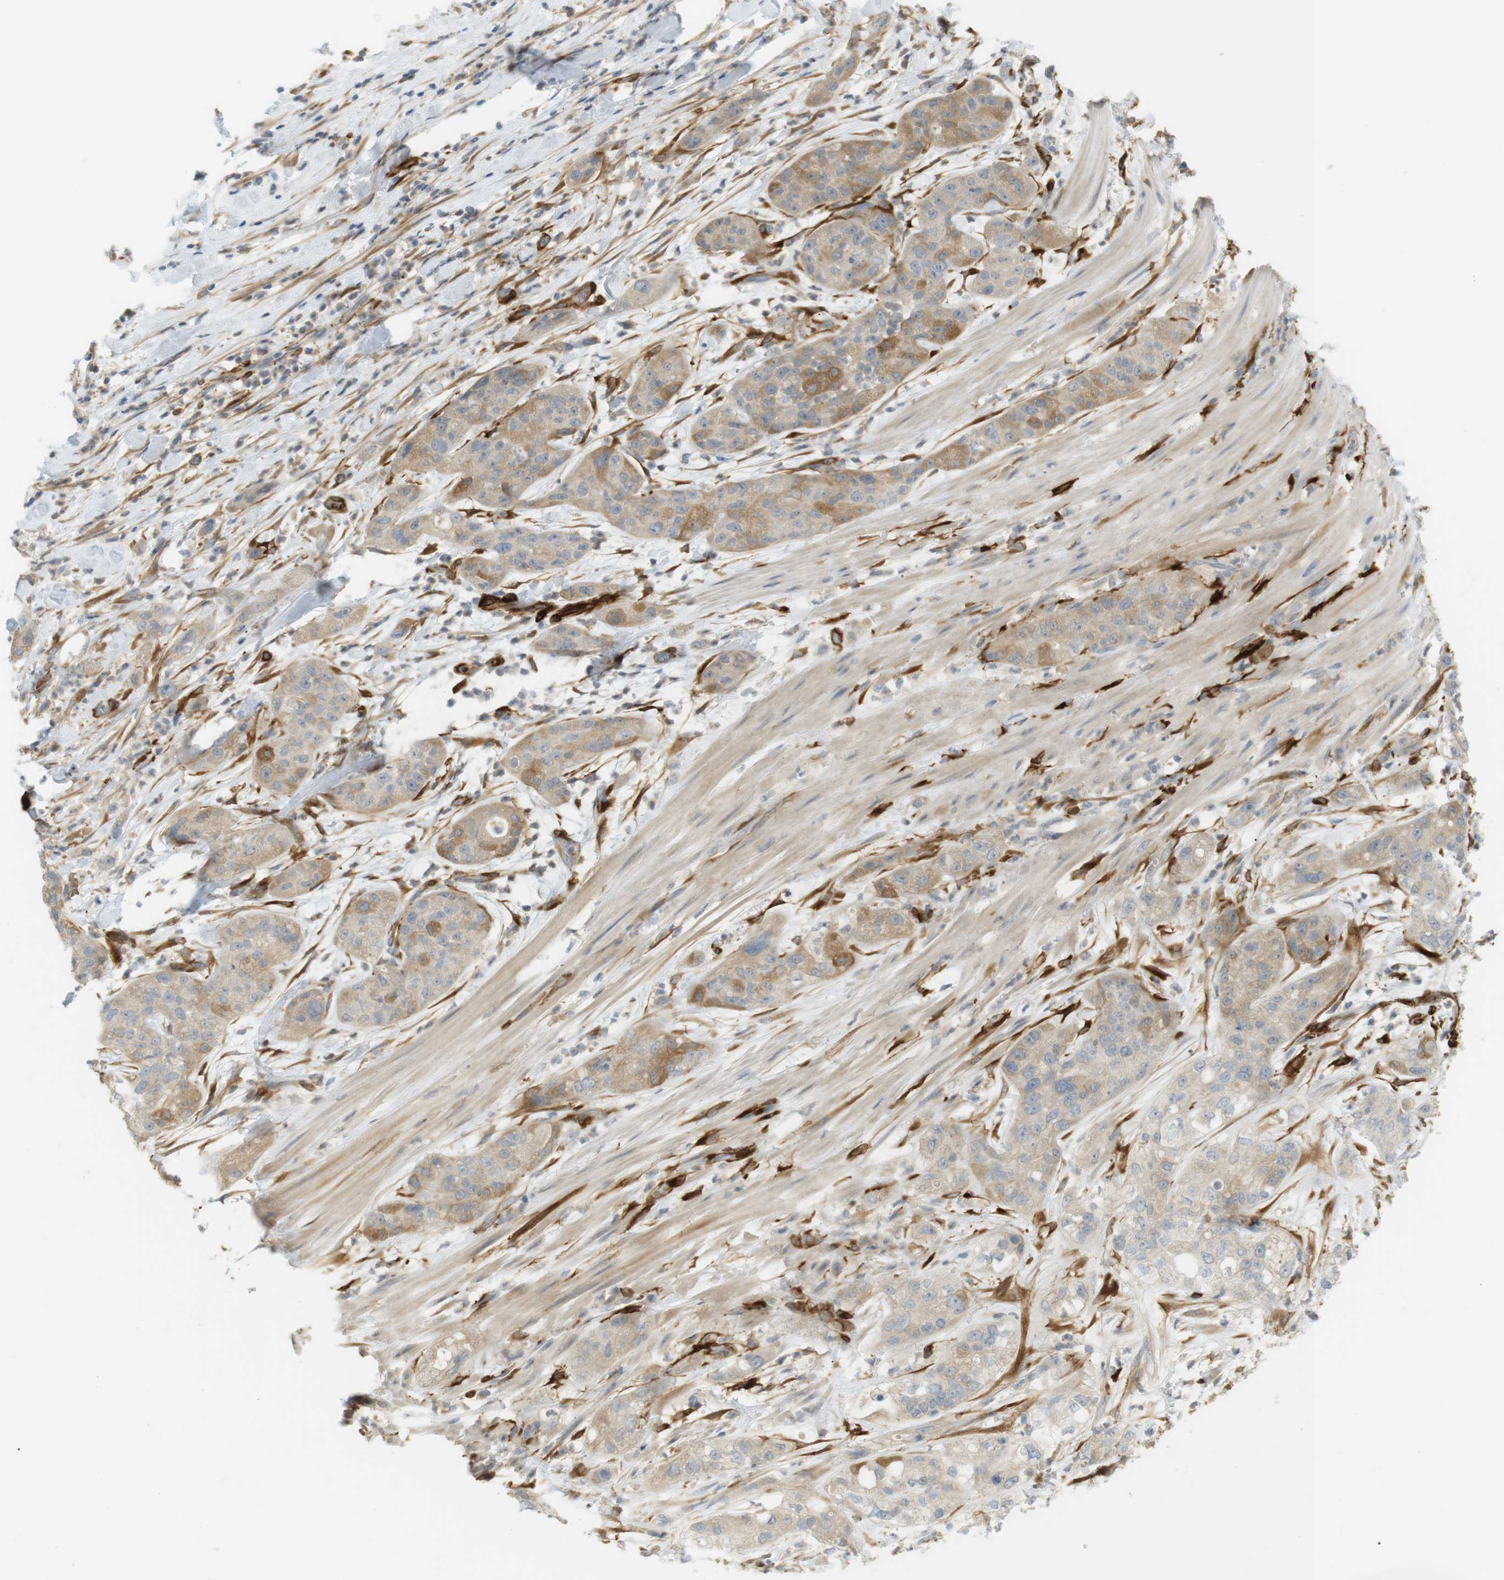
{"staining": {"intensity": "moderate", "quantity": ">75%", "location": "cytoplasmic/membranous"}, "tissue": "pancreatic cancer", "cell_type": "Tumor cells", "image_type": "cancer", "snomed": [{"axis": "morphology", "description": "Adenocarcinoma, NOS"}, {"axis": "topography", "description": "Pancreas"}], "caption": "This micrograph displays immunohistochemistry (IHC) staining of pancreatic cancer, with medium moderate cytoplasmic/membranous positivity in about >75% of tumor cells.", "gene": "PDE3A", "patient": {"sex": "female", "age": 78}}